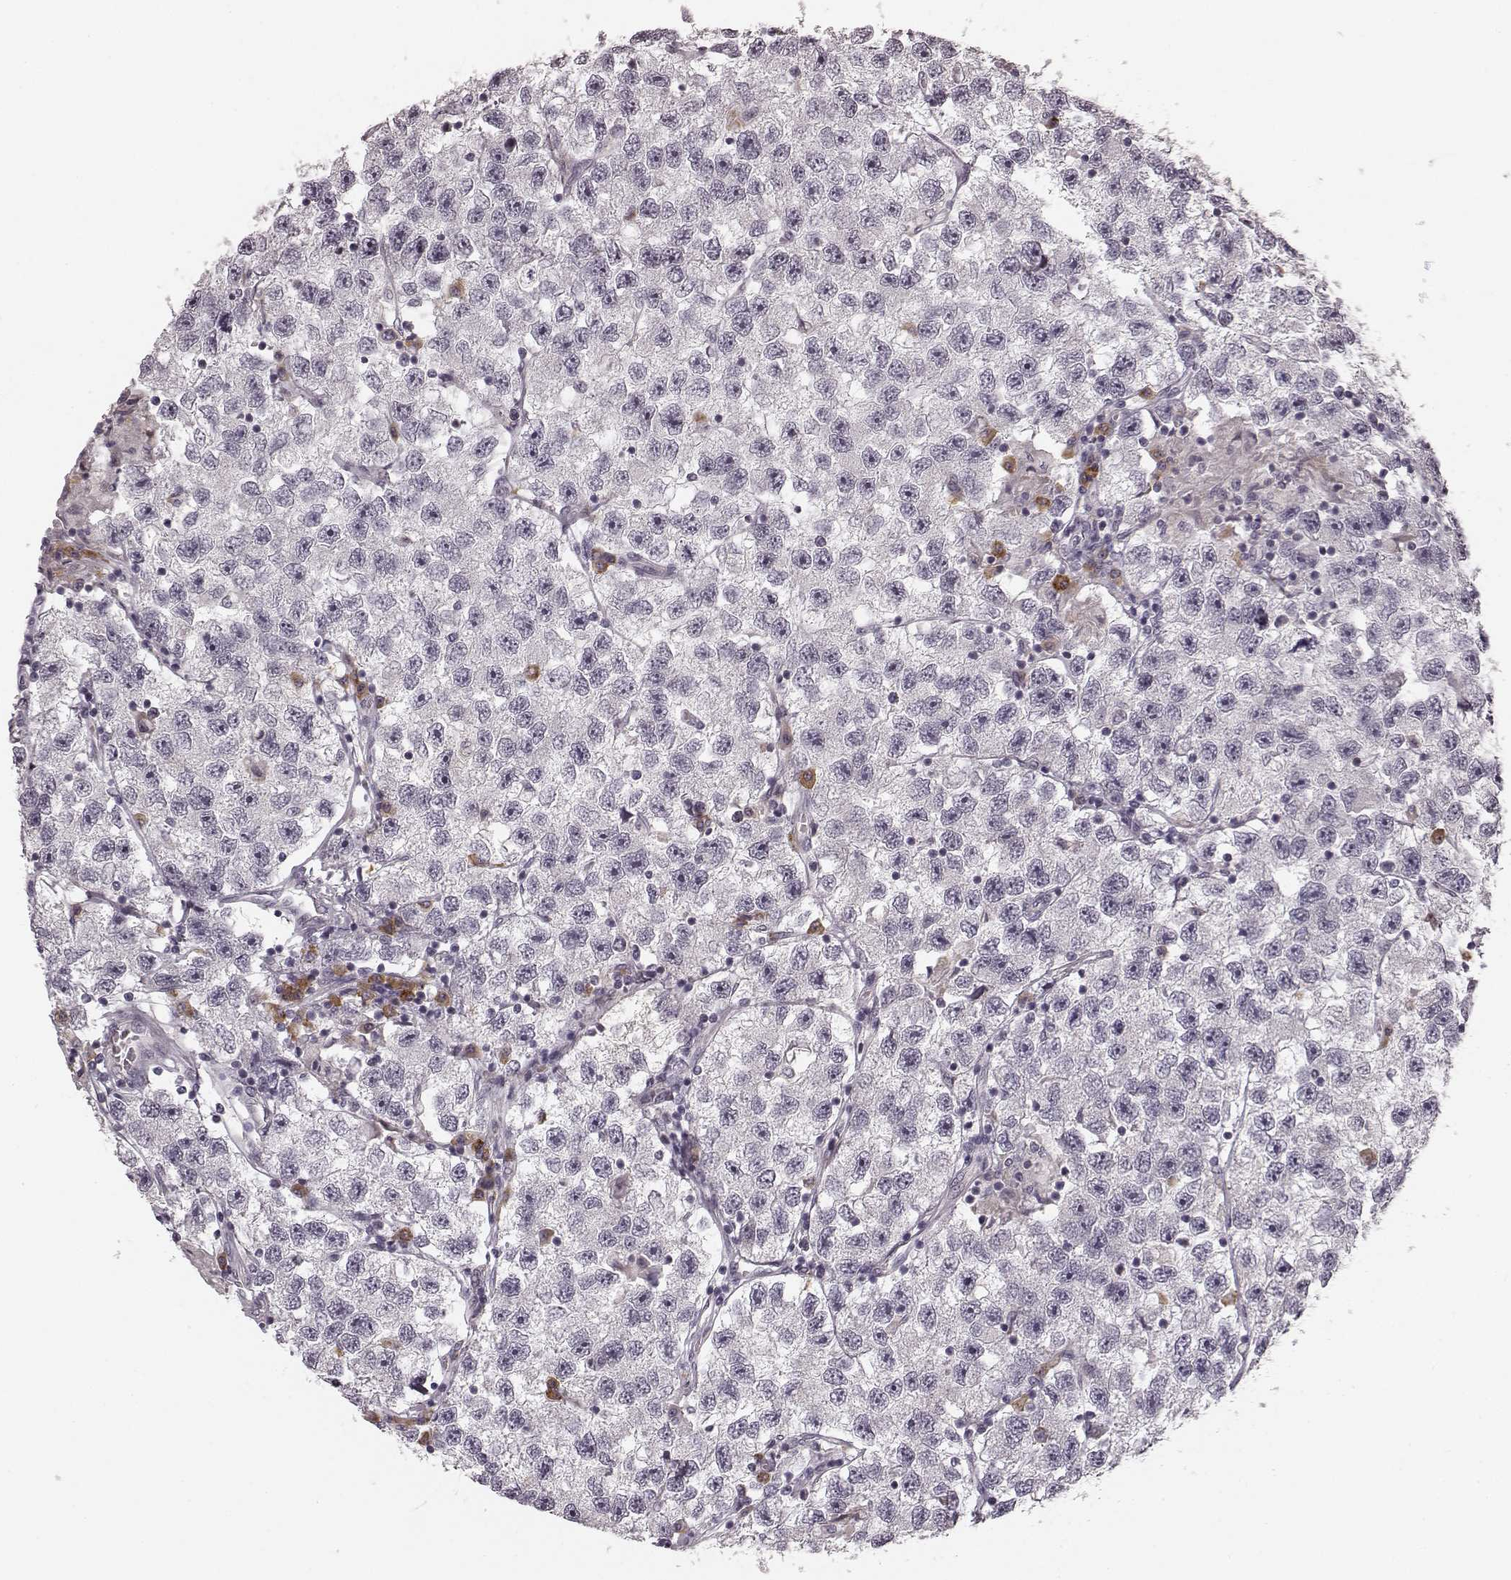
{"staining": {"intensity": "negative", "quantity": "none", "location": "none"}, "tissue": "testis cancer", "cell_type": "Tumor cells", "image_type": "cancer", "snomed": [{"axis": "morphology", "description": "Seminoma, NOS"}, {"axis": "topography", "description": "Testis"}], "caption": "Immunohistochemistry image of human testis cancer stained for a protein (brown), which exhibits no staining in tumor cells. (DAB (3,3'-diaminobenzidine) immunohistochemistry (IHC), high magnification).", "gene": "FAM234B", "patient": {"sex": "male", "age": 26}}